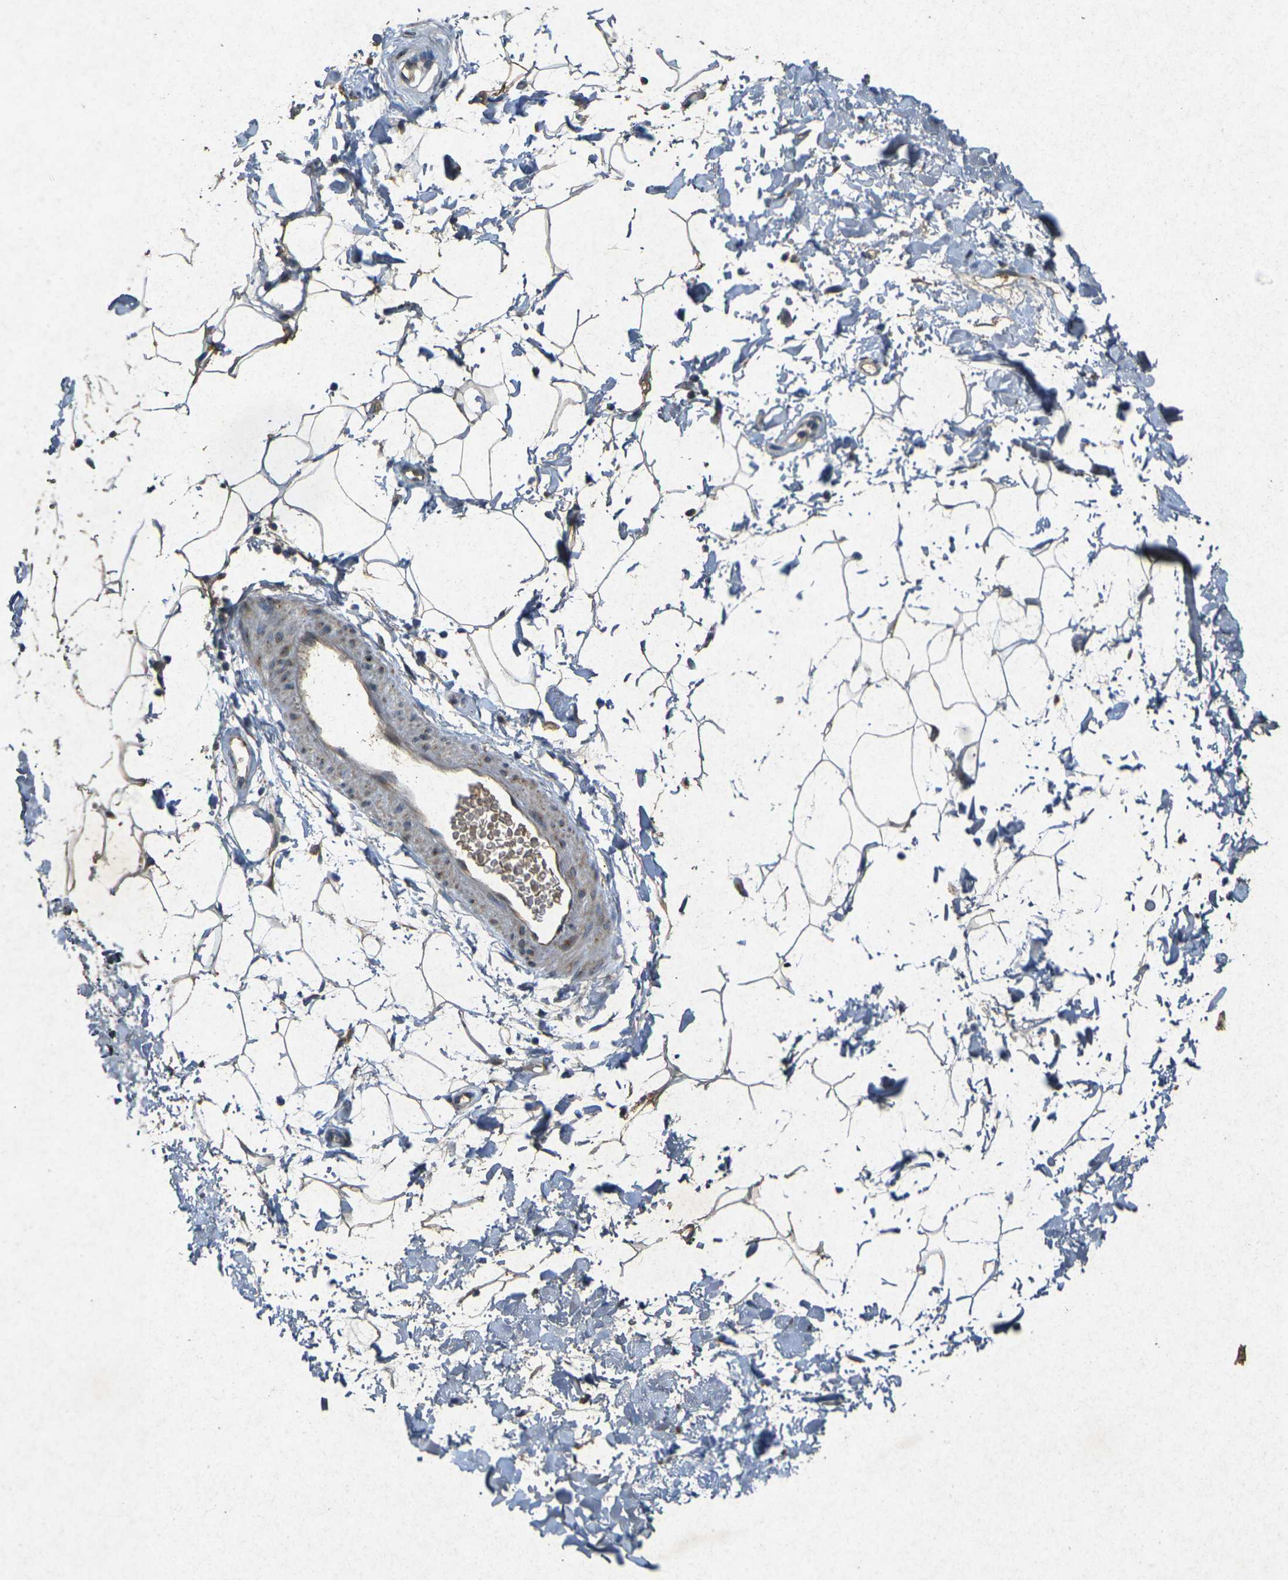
{"staining": {"intensity": "moderate", "quantity": "25%-75%", "location": "cytoplasmic/membranous"}, "tissue": "adipose tissue", "cell_type": "Adipocytes", "image_type": "normal", "snomed": [{"axis": "morphology", "description": "Normal tissue, NOS"}, {"axis": "topography", "description": "Soft tissue"}], "caption": "The histopathology image reveals immunohistochemical staining of normal adipose tissue. There is moderate cytoplasmic/membranous positivity is present in about 25%-75% of adipocytes.", "gene": "RGMA", "patient": {"sex": "male", "age": 72}}